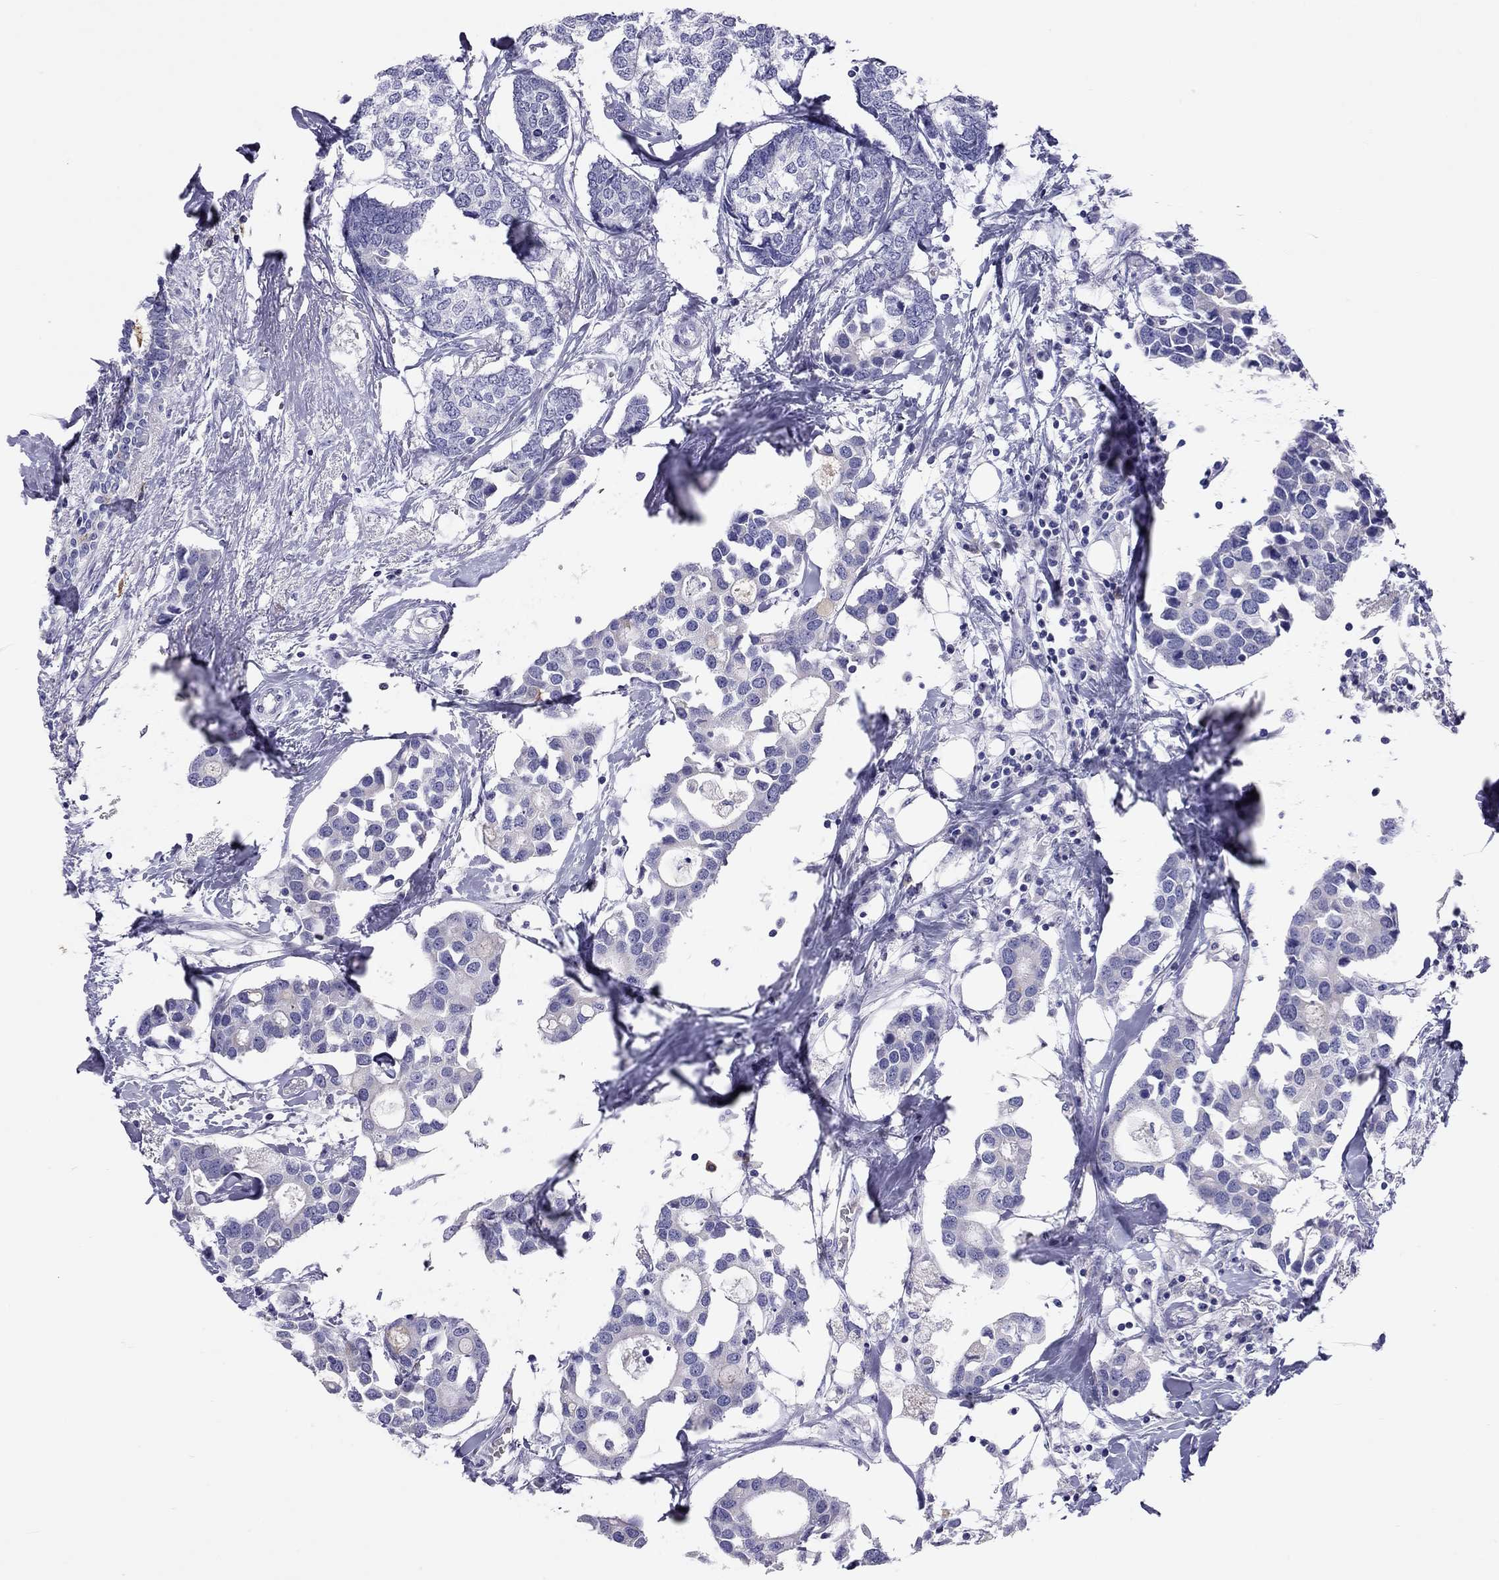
{"staining": {"intensity": "negative", "quantity": "none", "location": "none"}, "tissue": "breast cancer", "cell_type": "Tumor cells", "image_type": "cancer", "snomed": [{"axis": "morphology", "description": "Duct carcinoma"}, {"axis": "topography", "description": "Breast"}], "caption": "IHC of human breast intraductal carcinoma reveals no positivity in tumor cells. The staining was performed using DAB to visualize the protein expression in brown, while the nuclei were stained in blue with hematoxylin (Magnification: 20x).", "gene": "CALHM1", "patient": {"sex": "female", "age": 83}}